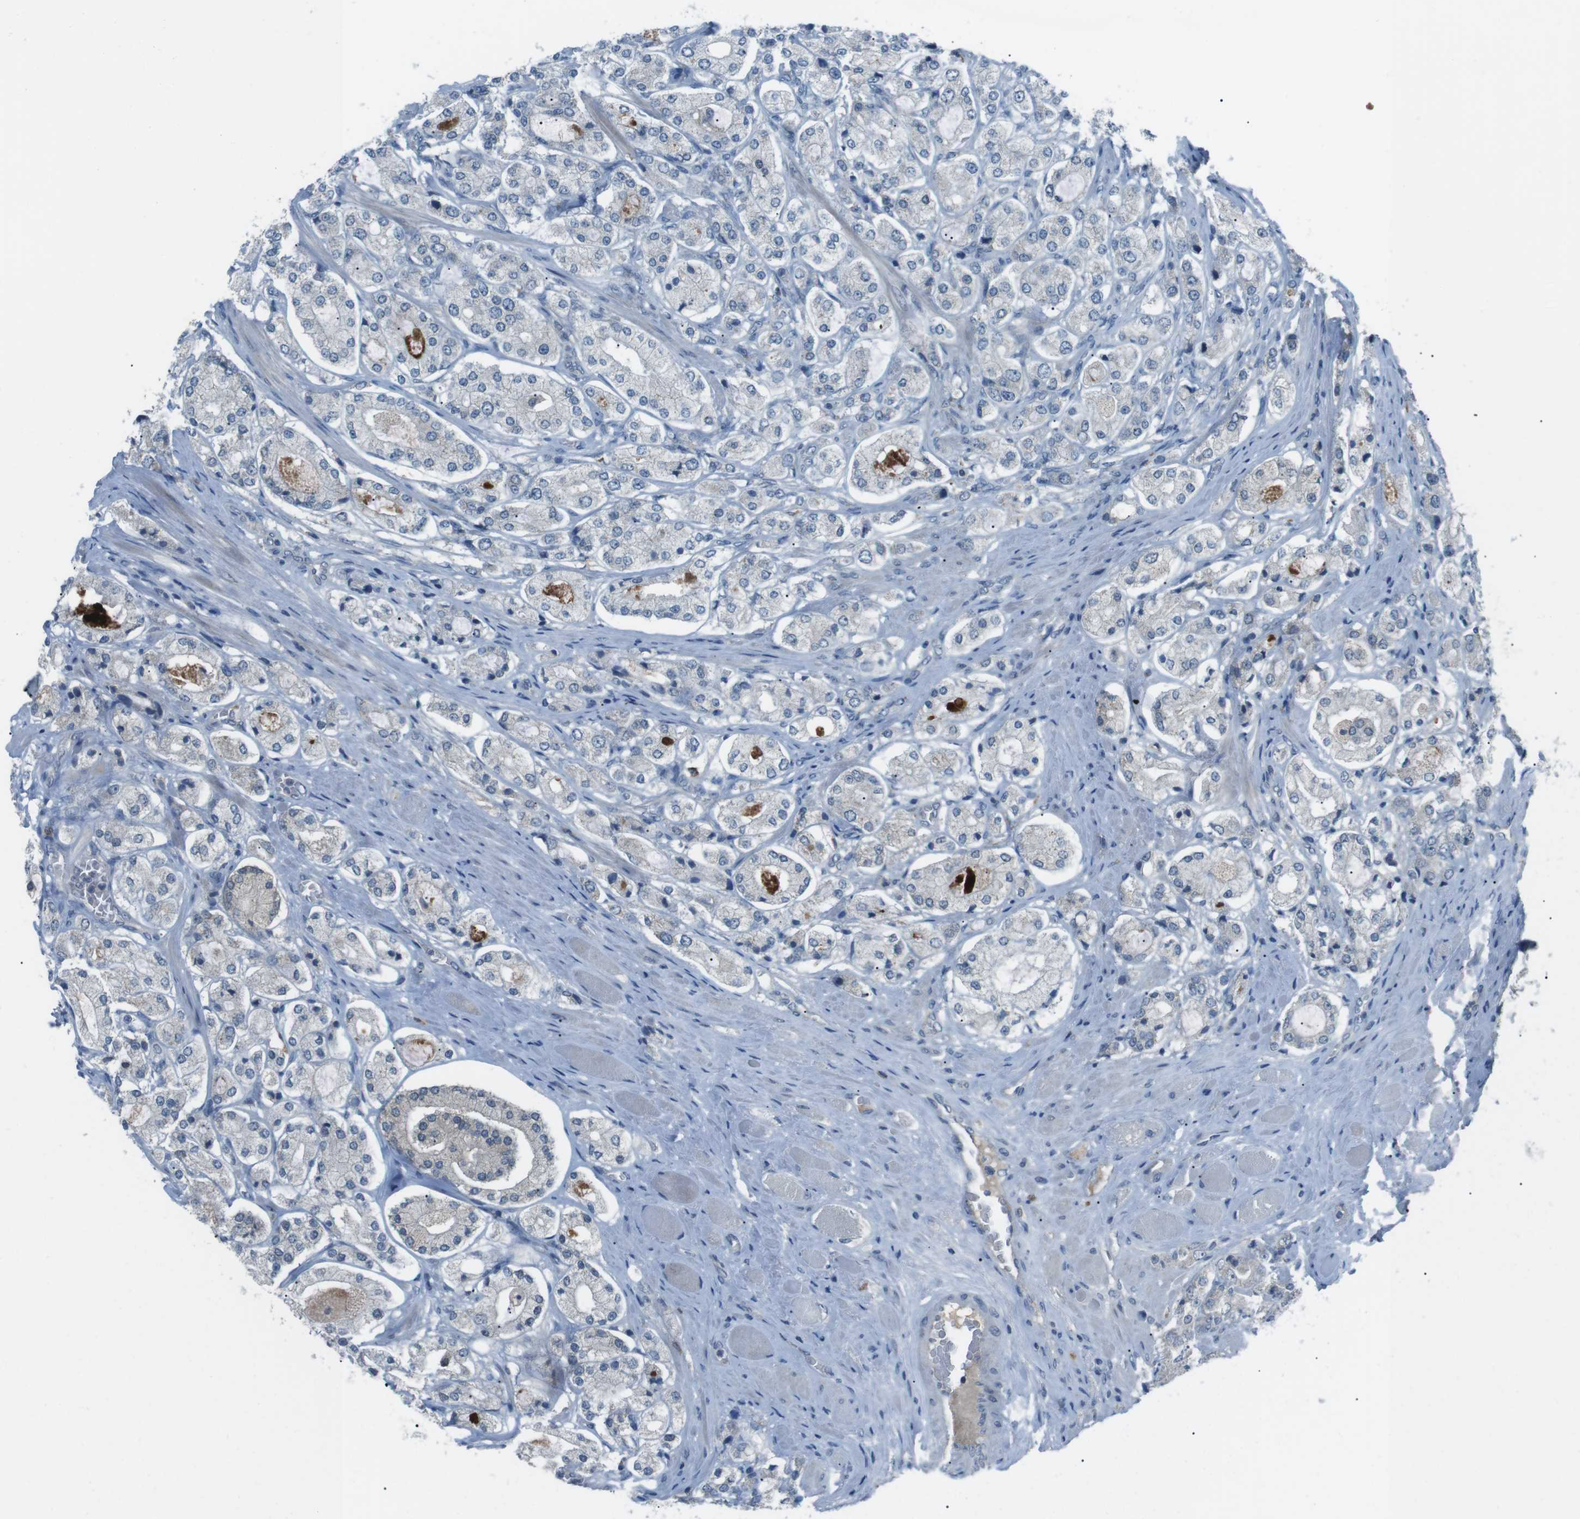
{"staining": {"intensity": "weak", "quantity": "<25%", "location": "cytoplasmic/membranous"}, "tissue": "prostate cancer", "cell_type": "Tumor cells", "image_type": "cancer", "snomed": [{"axis": "morphology", "description": "Adenocarcinoma, High grade"}, {"axis": "topography", "description": "Prostate"}], "caption": "High magnification brightfield microscopy of prostate cancer stained with DAB (3,3'-diaminobenzidine) (brown) and counterstained with hematoxylin (blue): tumor cells show no significant expression.", "gene": "FCRLA", "patient": {"sex": "male", "age": 65}}